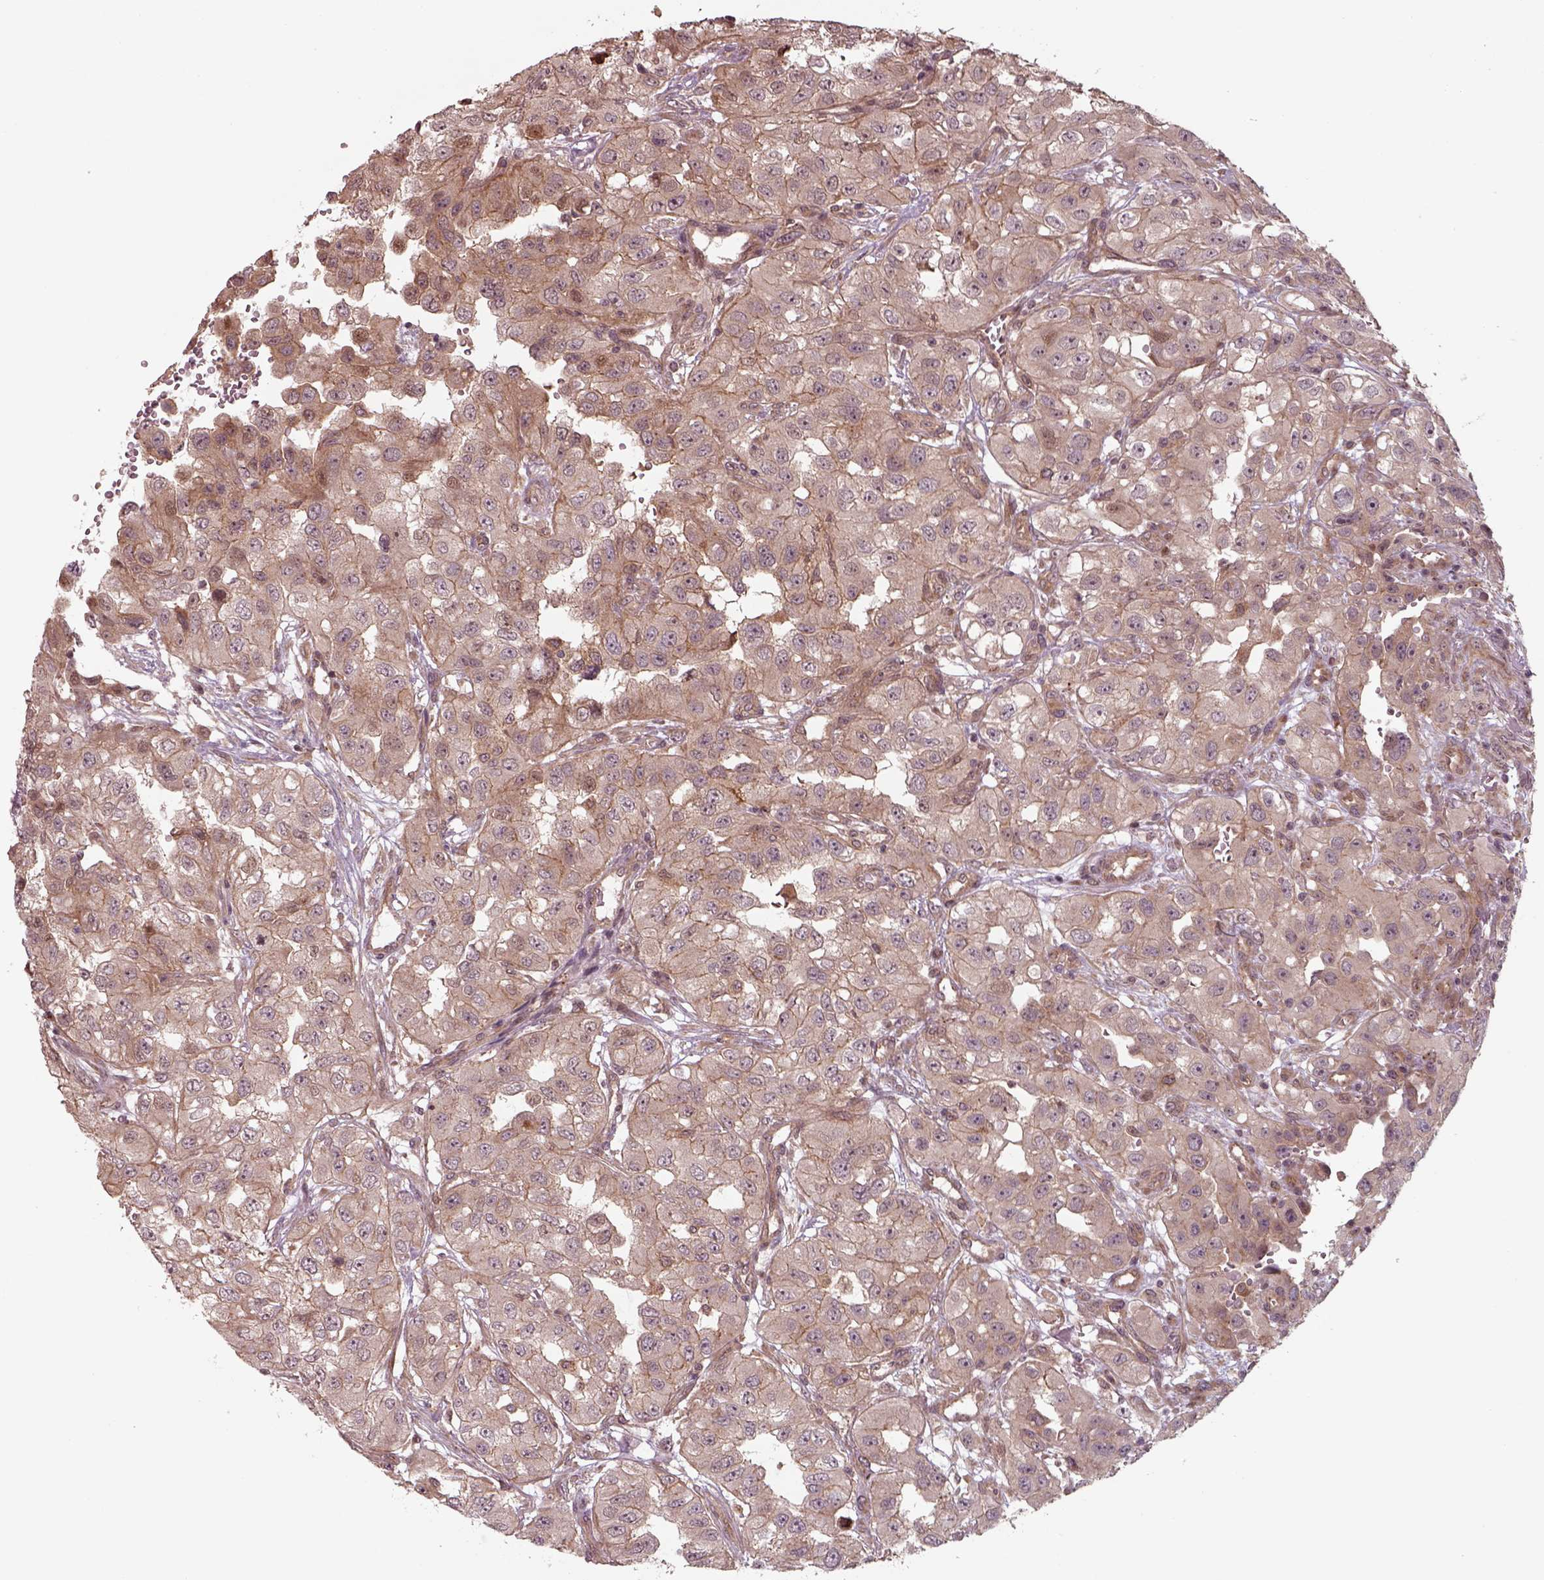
{"staining": {"intensity": "weak", "quantity": ">75%", "location": "cytoplasmic/membranous"}, "tissue": "renal cancer", "cell_type": "Tumor cells", "image_type": "cancer", "snomed": [{"axis": "morphology", "description": "Adenocarcinoma, NOS"}, {"axis": "topography", "description": "Kidney"}], "caption": "Human adenocarcinoma (renal) stained with a protein marker exhibits weak staining in tumor cells.", "gene": "CHMP3", "patient": {"sex": "male", "age": 64}}